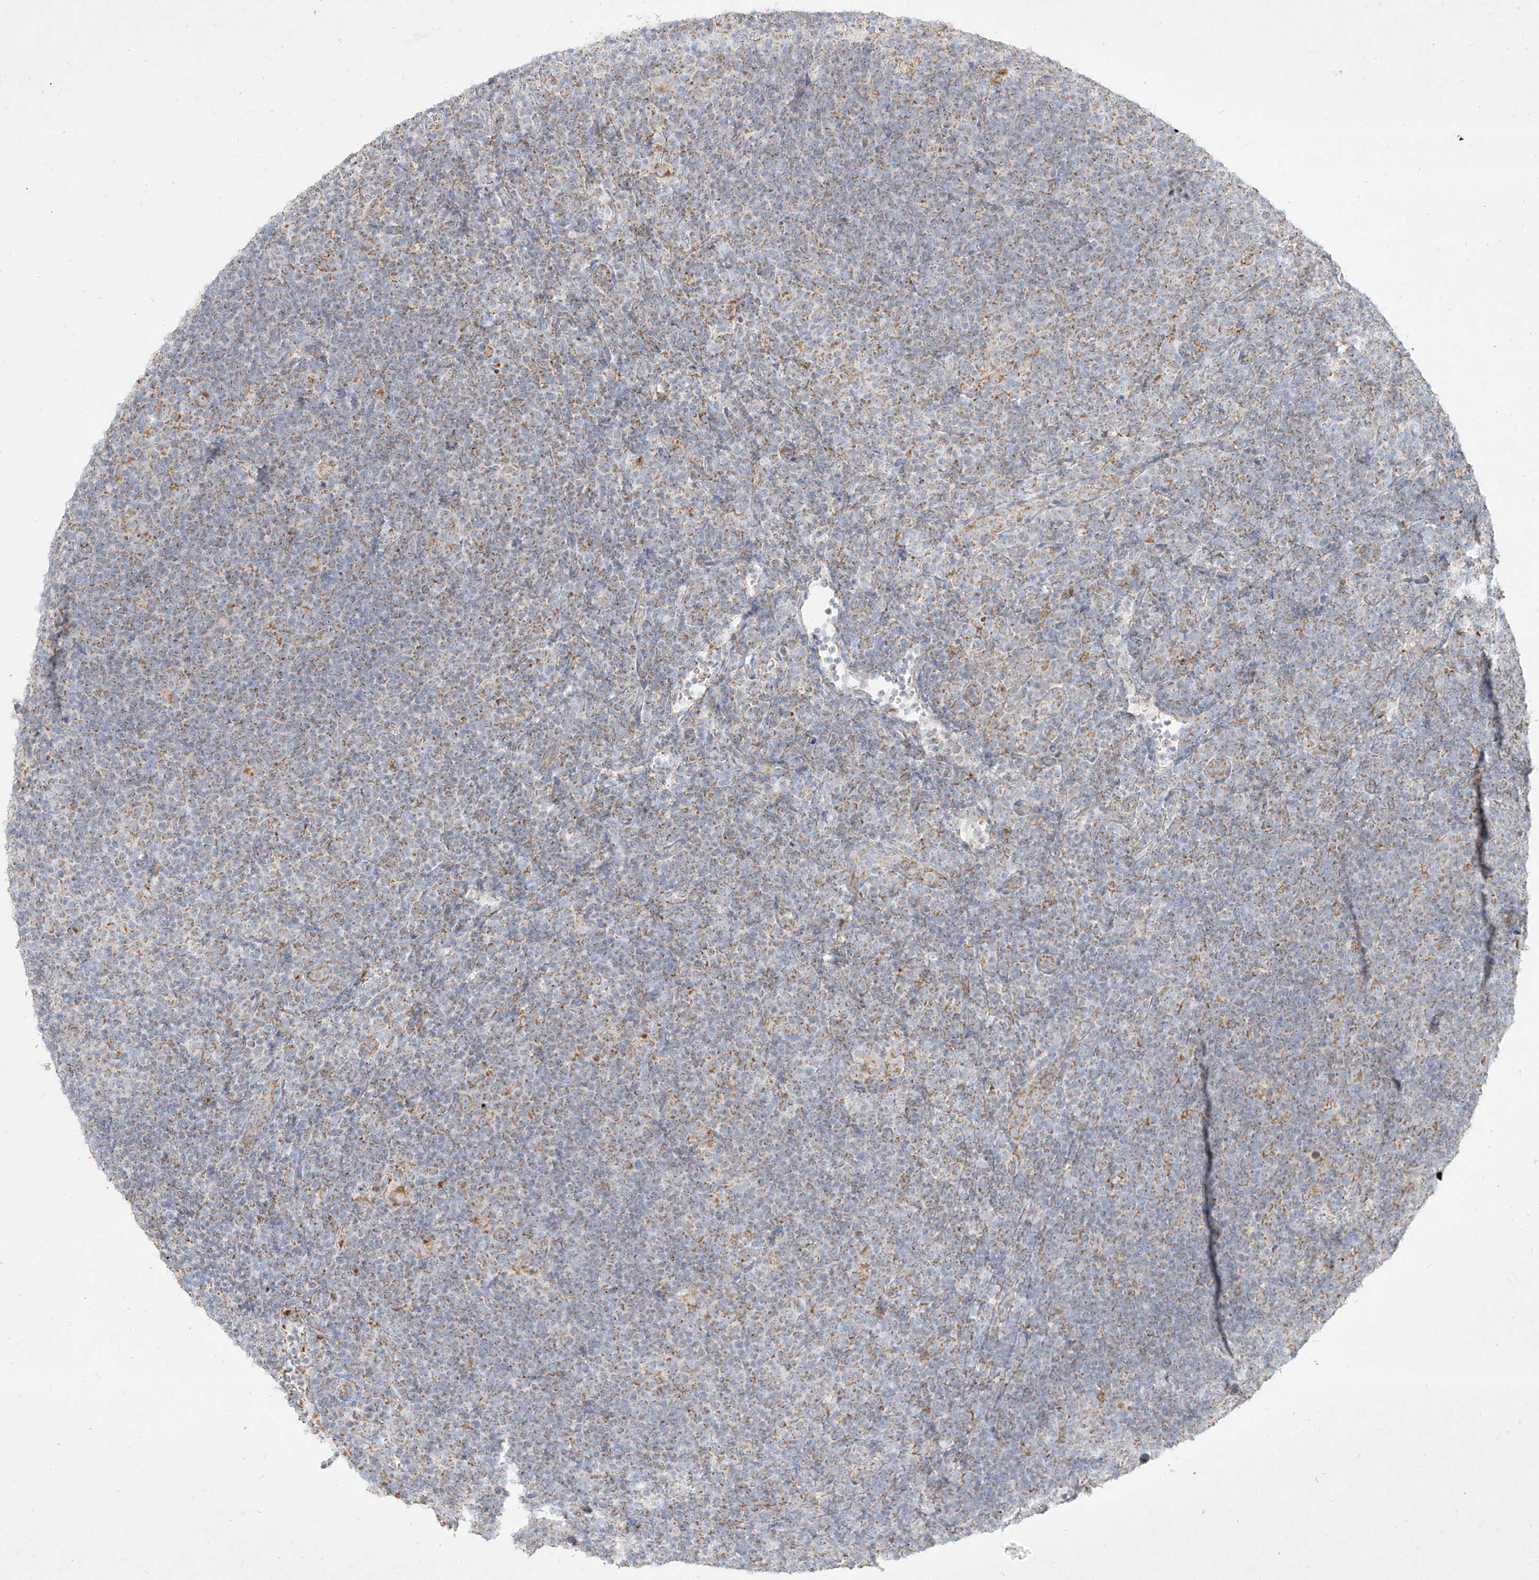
{"staining": {"intensity": "moderate", "quantity": ">75%", "location": "cytoplasmic/membranous"}, "tissue": "lymphoma", "cell_type": "Tumor cells", "image_type": "cancer", "snomed": [{"axis": "morphology", "description": "Hodgkin's disease, NOS"}, {"axis": "topography", "description": "Lymph node"}], "caption": "A micrograph of Hodgkin's disease stained for a protein reveals moderate cytoplasmic/membranous brown staining in tumor cells. (DAB = brown stain, brightfield microscopy at high magnification).", "gene": "MTX2", "patient": {"sex": "female", "age": 57}}